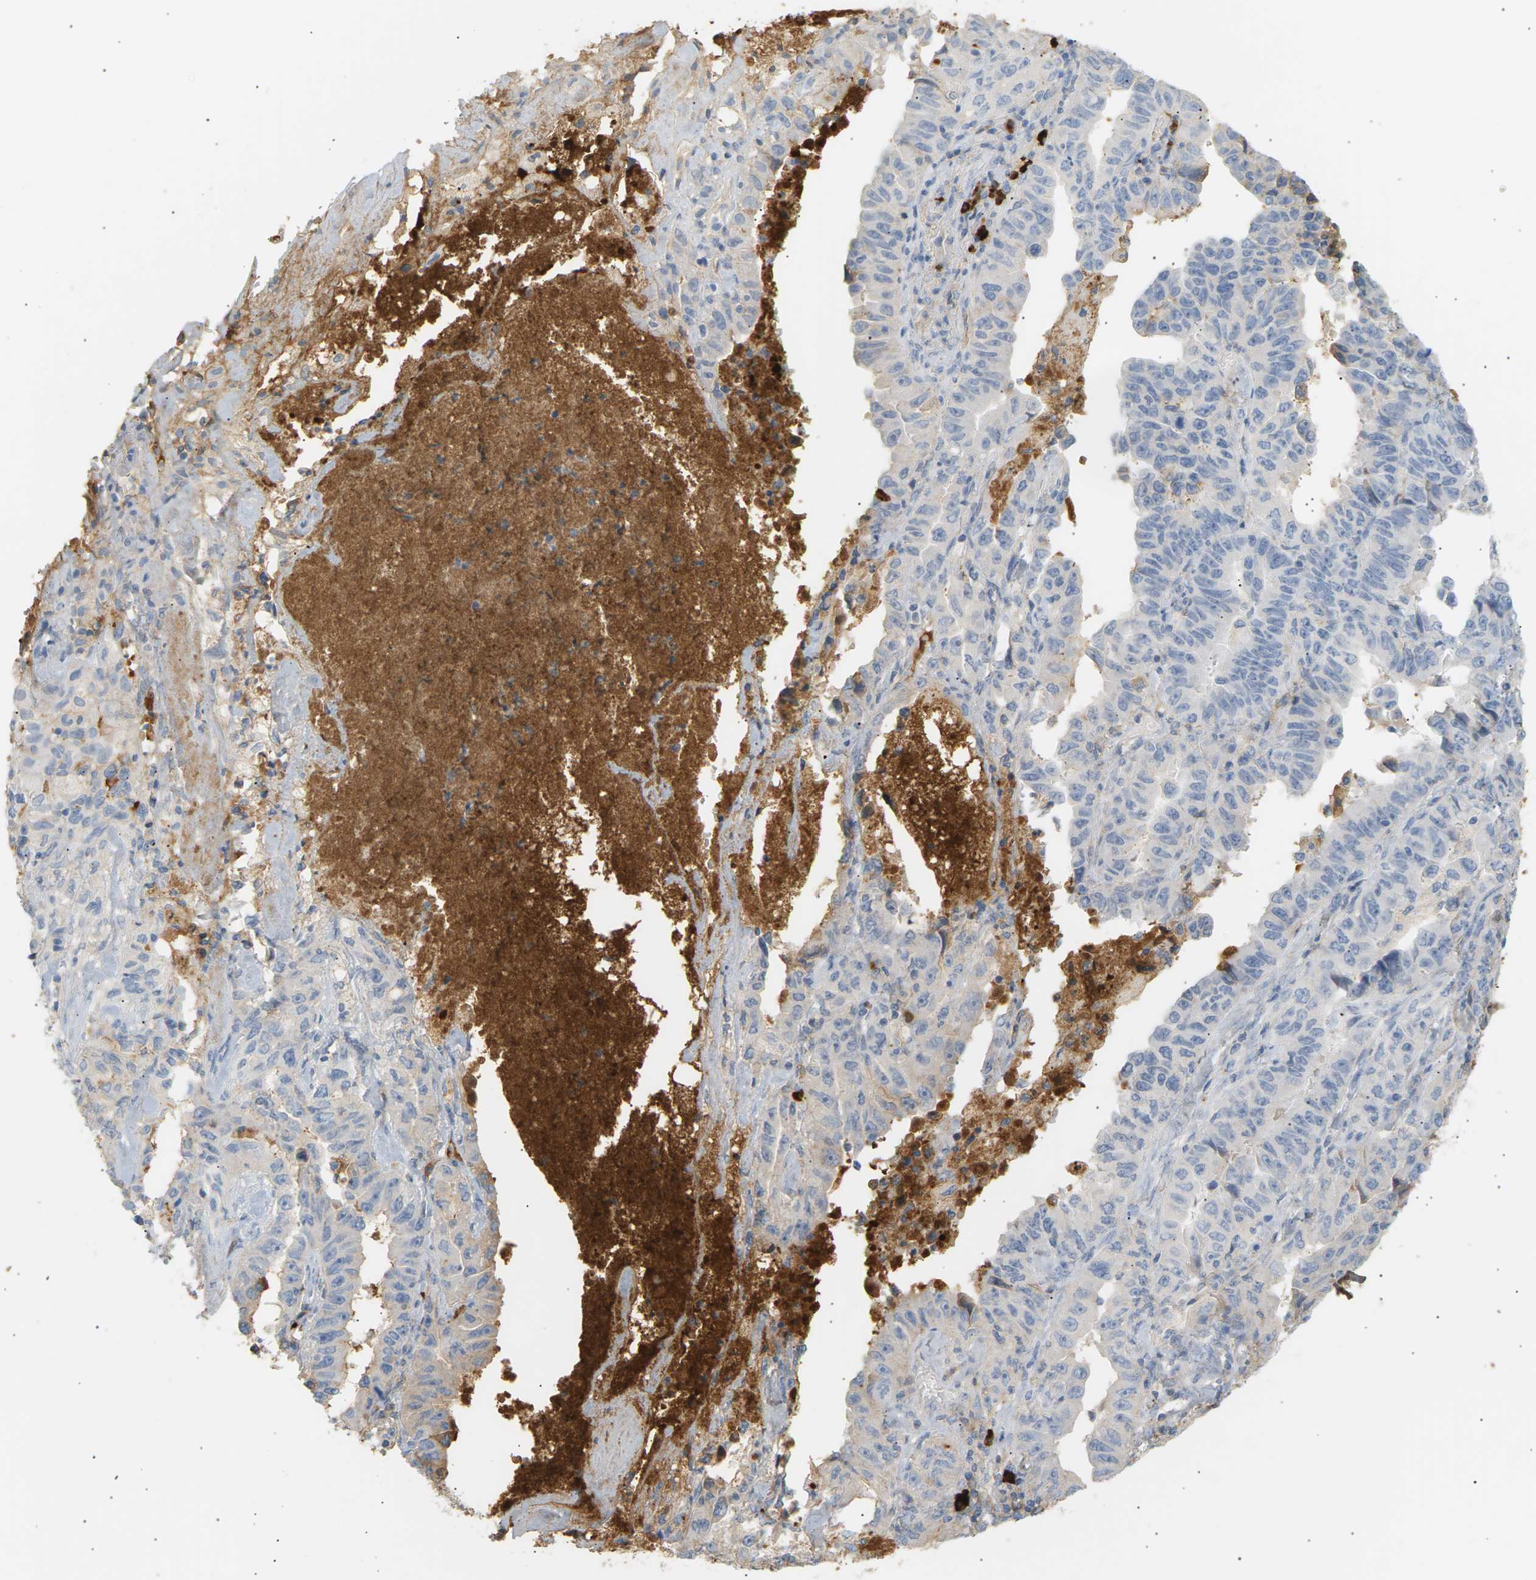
{"staining": {"intensity": "negative", "quantity": "none", "location": "none"}, "tissue": "lung cancer", "cell_type": "Tumor cells", "image_type": "cancer", "snomed": [{"axis": "morphology", "description": "Adenocarcinoma, NOS"}, {"axis": "topography", "description": "Lung"}], "caption": "Micrograph shows no significant protein positivity in tumor cells of adenocarcinoma (lung).", "gene": "IGLC3", "patient": {"sex": "female", "age": 51}}